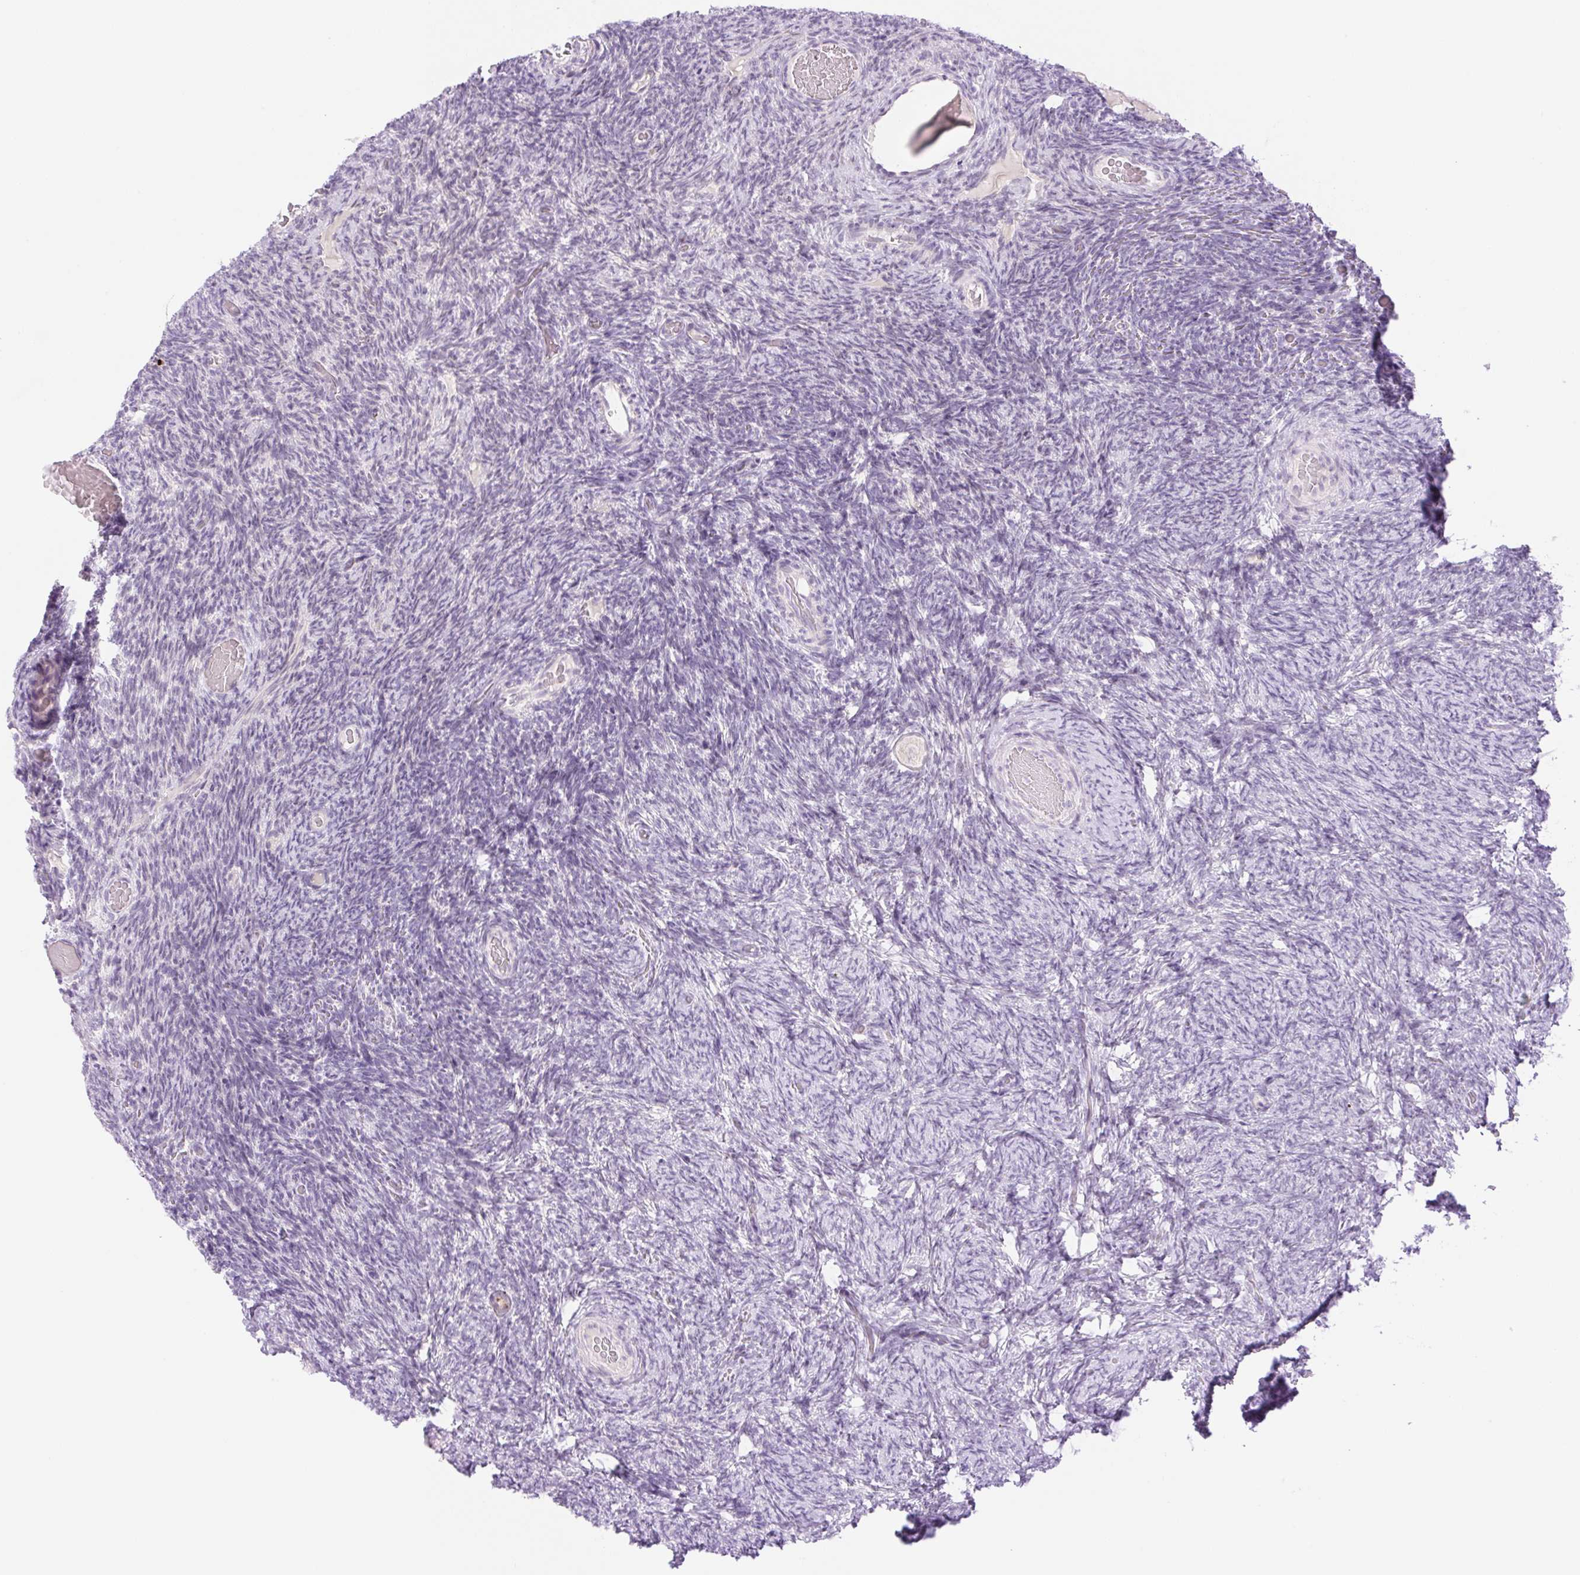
{"staining": {"intensity": "negative", "quantity": "none", "location": "none"}, "tissue": "ovary", "cell_type": "Follicle cells", "image_type": "normal", "snomed": [{"axis": "morphology", "description": "Normal tissue, NOS"}, {"axis": "topography", "description": "Ovary"}], "caption": "Immunohistochemical staining of unremarkable ovary shows no significant staining in follicle cells.", "gene": "SPRYD4", "patient": {"sex": "female", "age": 34}}